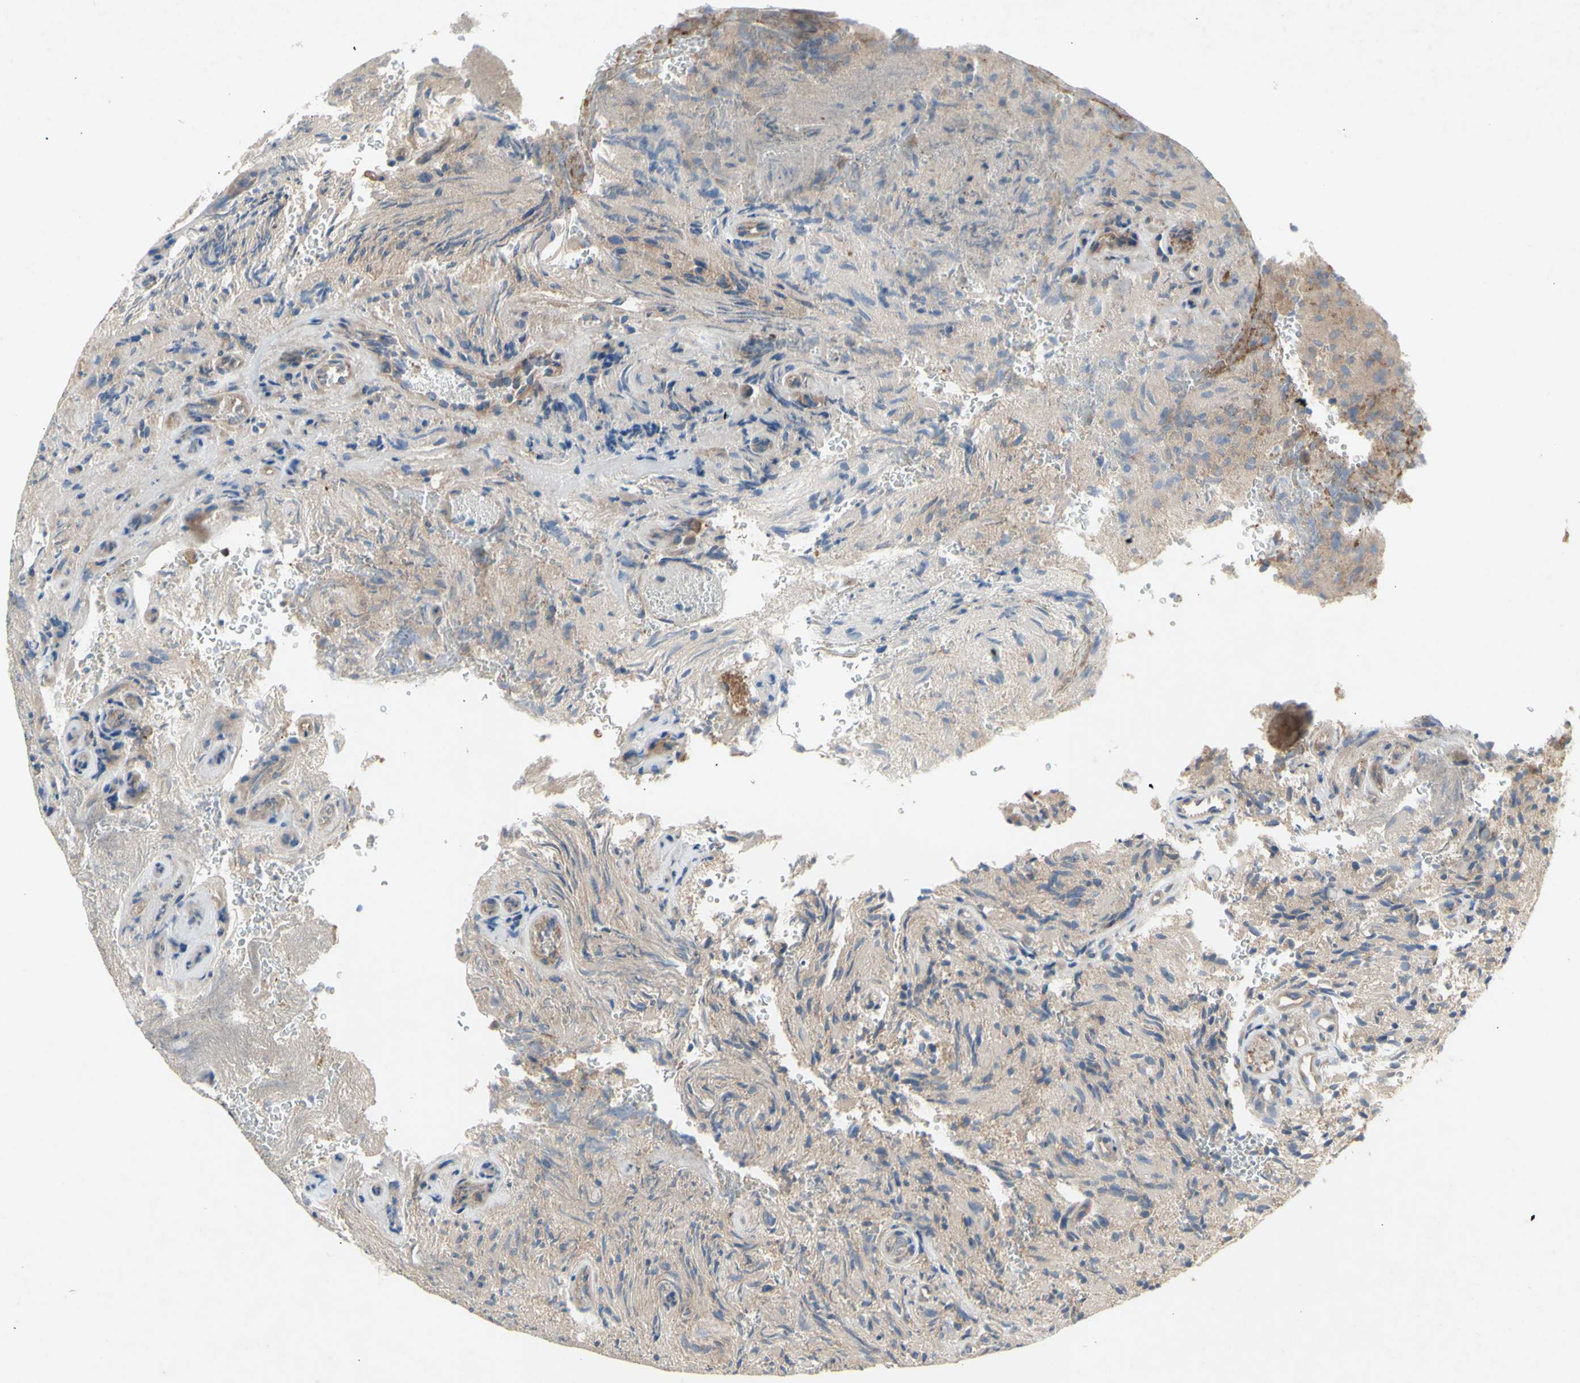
{"staining": {"intensity": "strong", "quantity": "25%-75%", "location": "cytoplasmic/membranous"}, "tissue": "glioma", "cell_type": "Tumor cells", "image_type": "cancer", "snomed": [{"axis": "morphology", "description": "Glioma, malignant, High grade"}, {"axis": "topography", "description": "Brain"}], "caption": "Tumor cells show high levels of strong cytoplasmic/membranous positivity in approximately 25%-75% of cells in glioma. (DAB IHC, brown staining for protein, blue staining for nuclei).", "gene": "KLC1", "patient": {"sex": "male", "age": 71}}